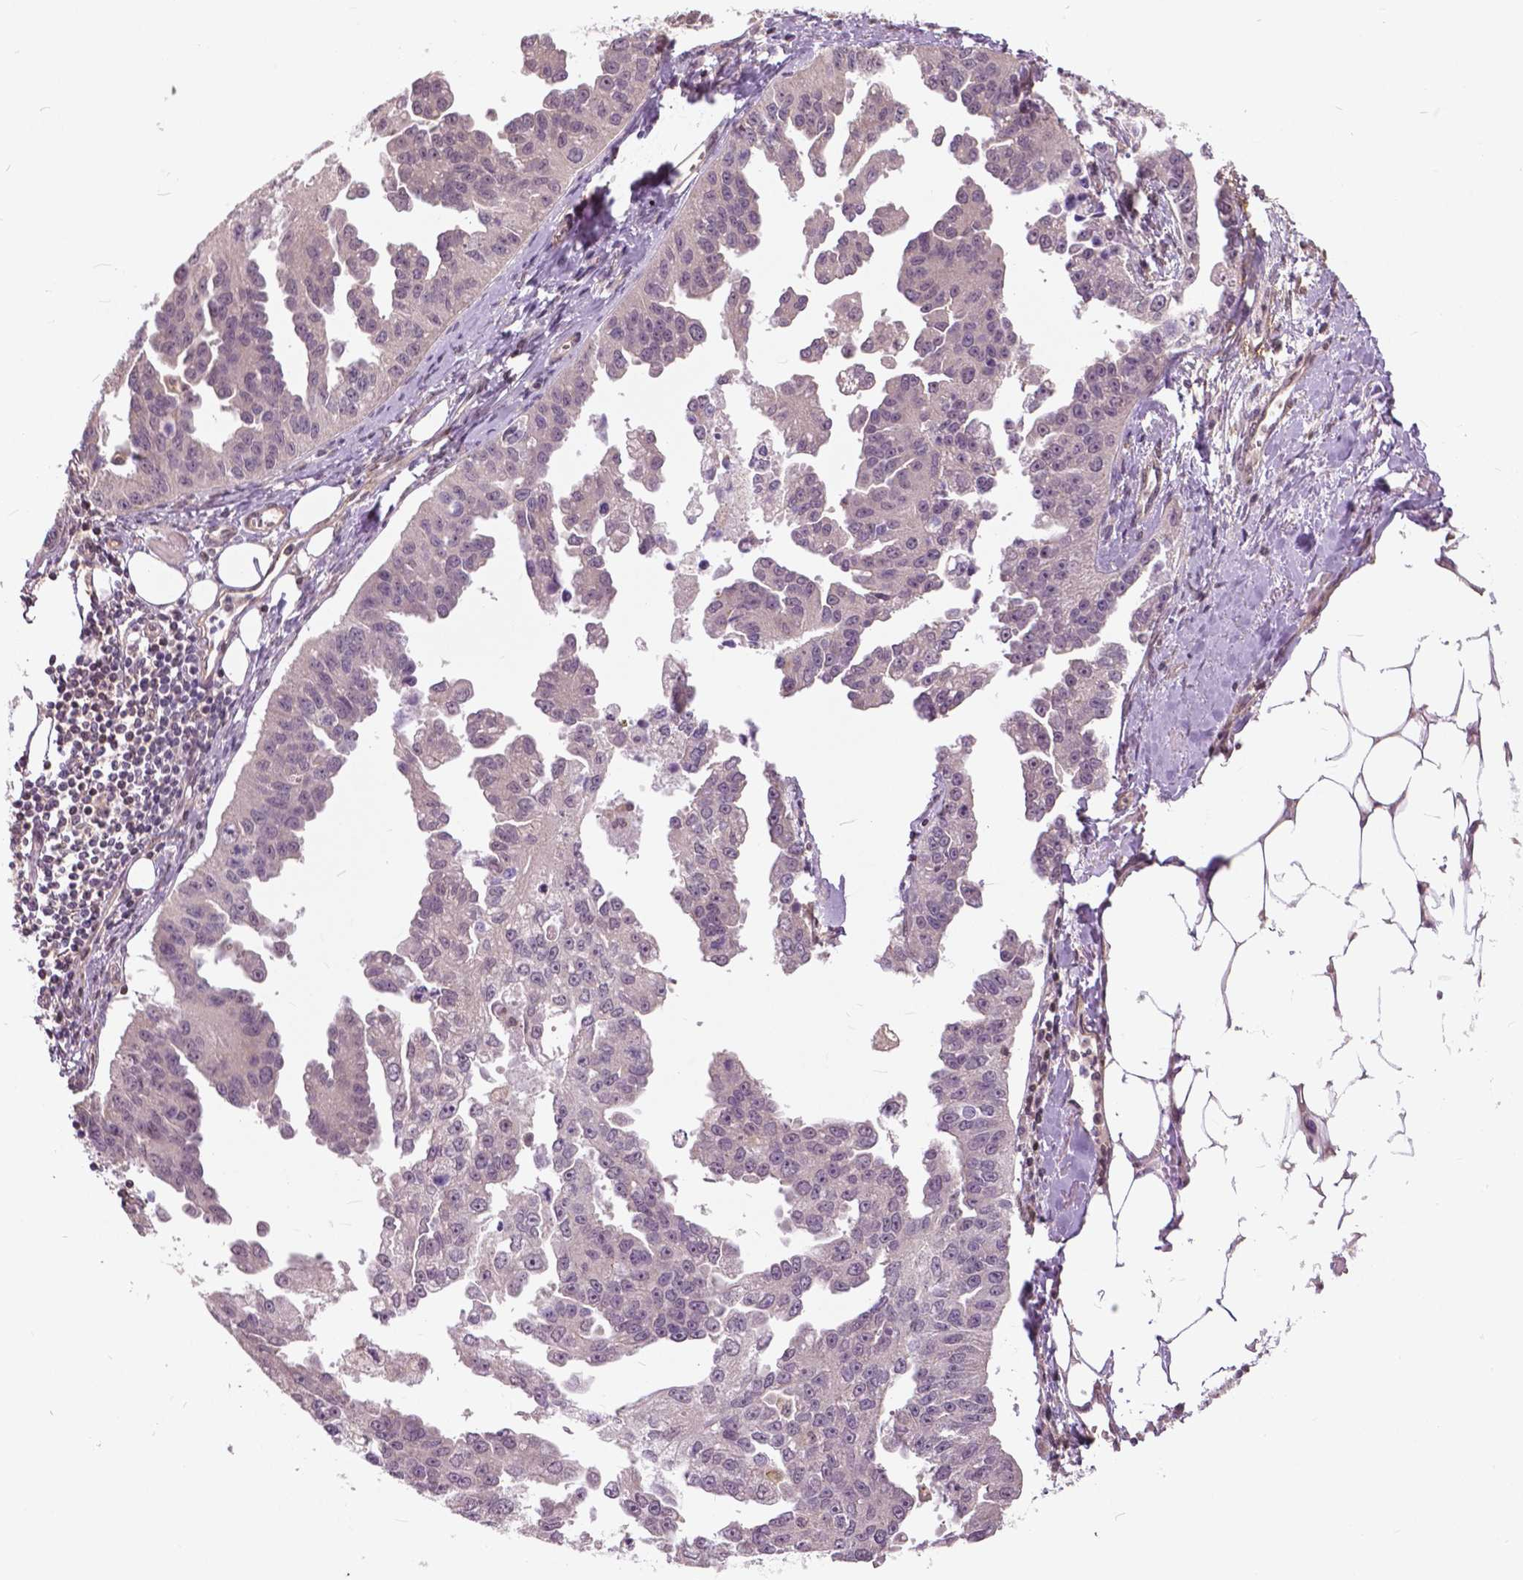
{"staining": {"intensity": "negative", "quantity": "none", "location": "none"}, "tissue": "ovarian cancer", "cell_type": "Tumor cells", "image_type": "cancer", "snomed": [{"axis": "morphology", "description": "Cystadenocarcinoma, serous, NOS"}, {"axis": "topography", "description": "Ovary"}], "caption": "Serous cystadenocarcinoma (ovarian) was stained to show a protein in brown. There is no significant expression in tumor cells.", "gene": "ANXA13", "patient": {"sex": "female", "age": 75}}